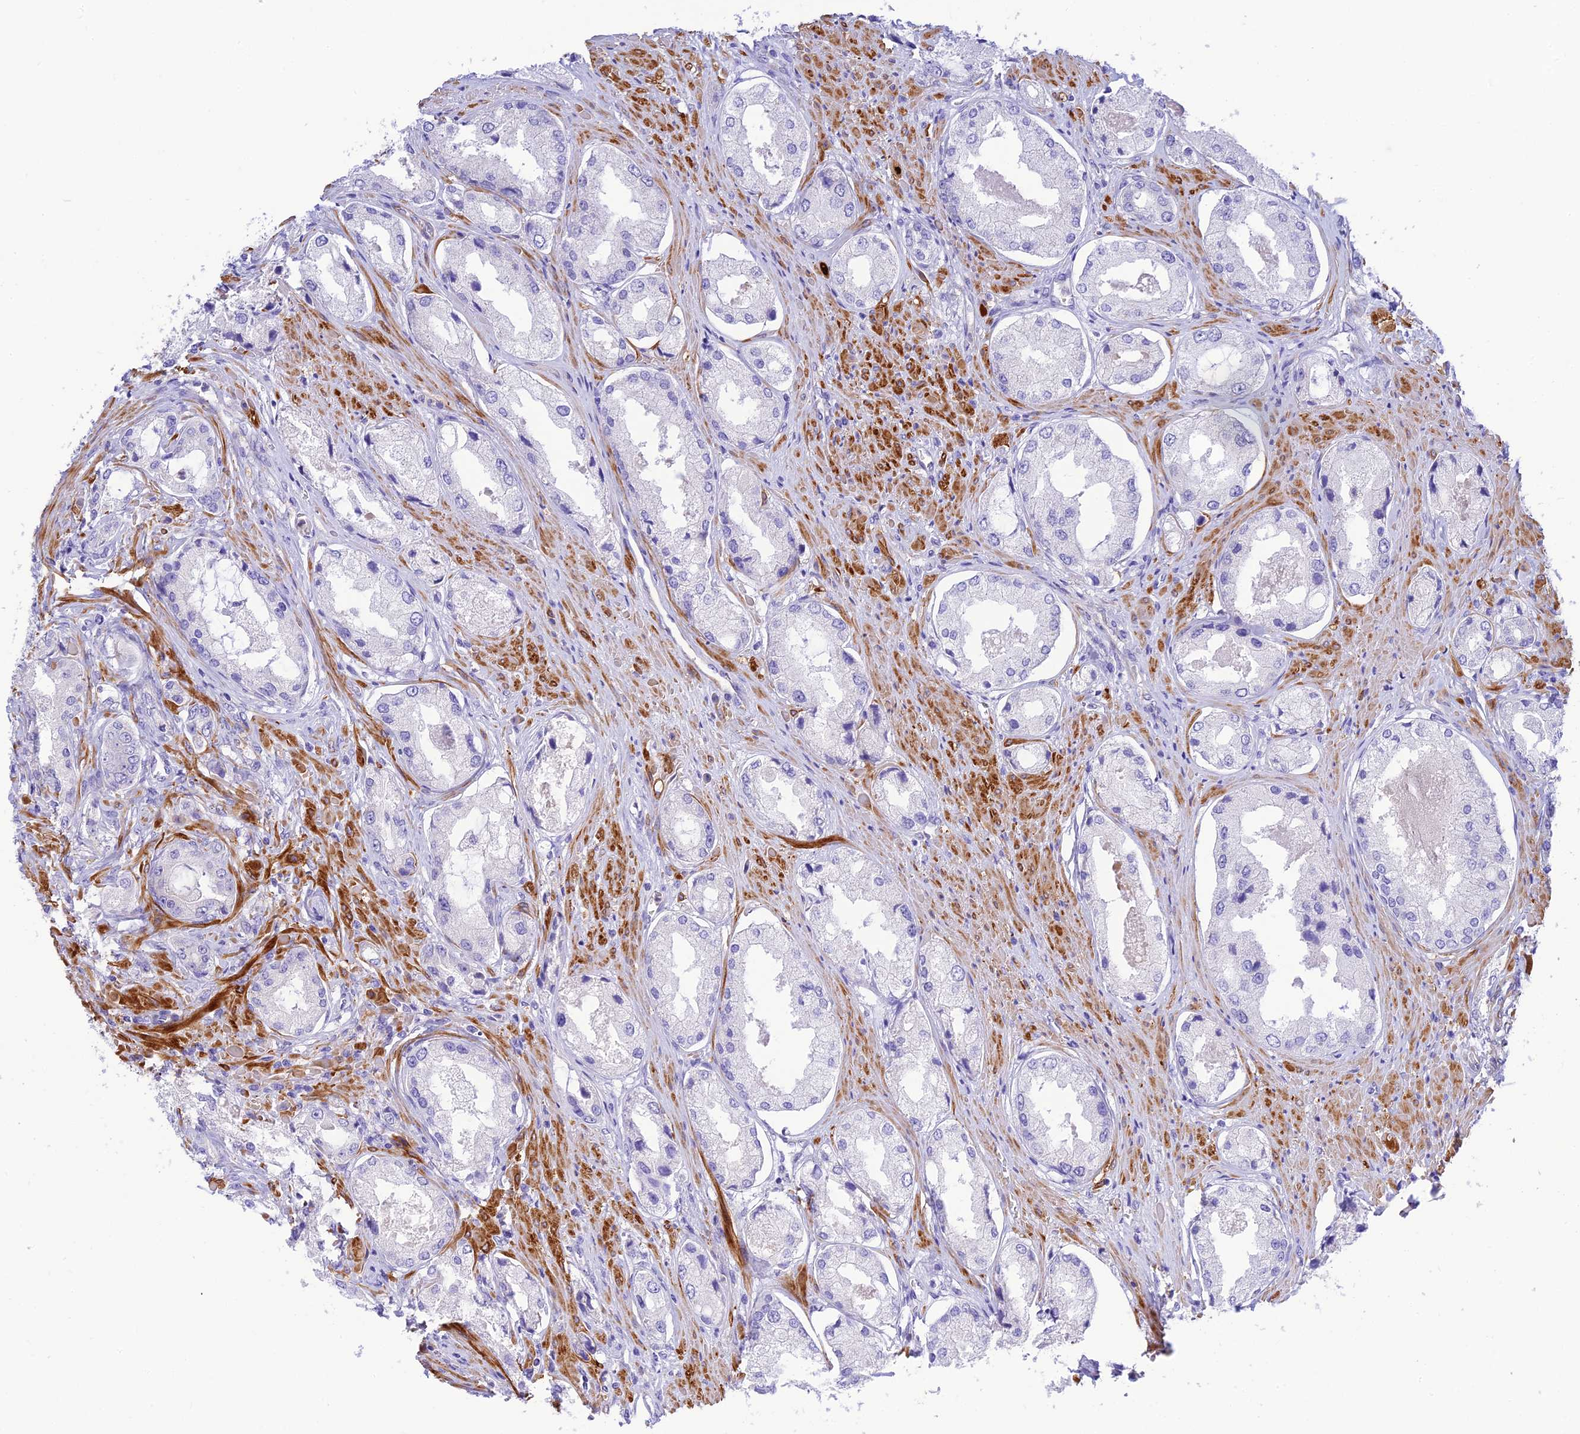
{"staining": {"intensity": "negative", "quantity": "none", "location": "none"}, "tissue": "prostate cancer", "cell_type": "Tumor cells", "image_type": "cancer", "snomed": [{"axis": "morphology", "description": "Adenocarcinoma, Low grade"}, {"axis": "topography", "description": "Prostate"}], "caption": "Immunohistochemistry histopathology image of neoplastic tissue: human prostate low-grade adenocarcinoma stained with DAB (3,3'-diaminobenzidine) exhibits no significant protein positivity in tumor cells.", "gene": "ZDHHC16", "patient": {"sex": "male", "age": 68}}